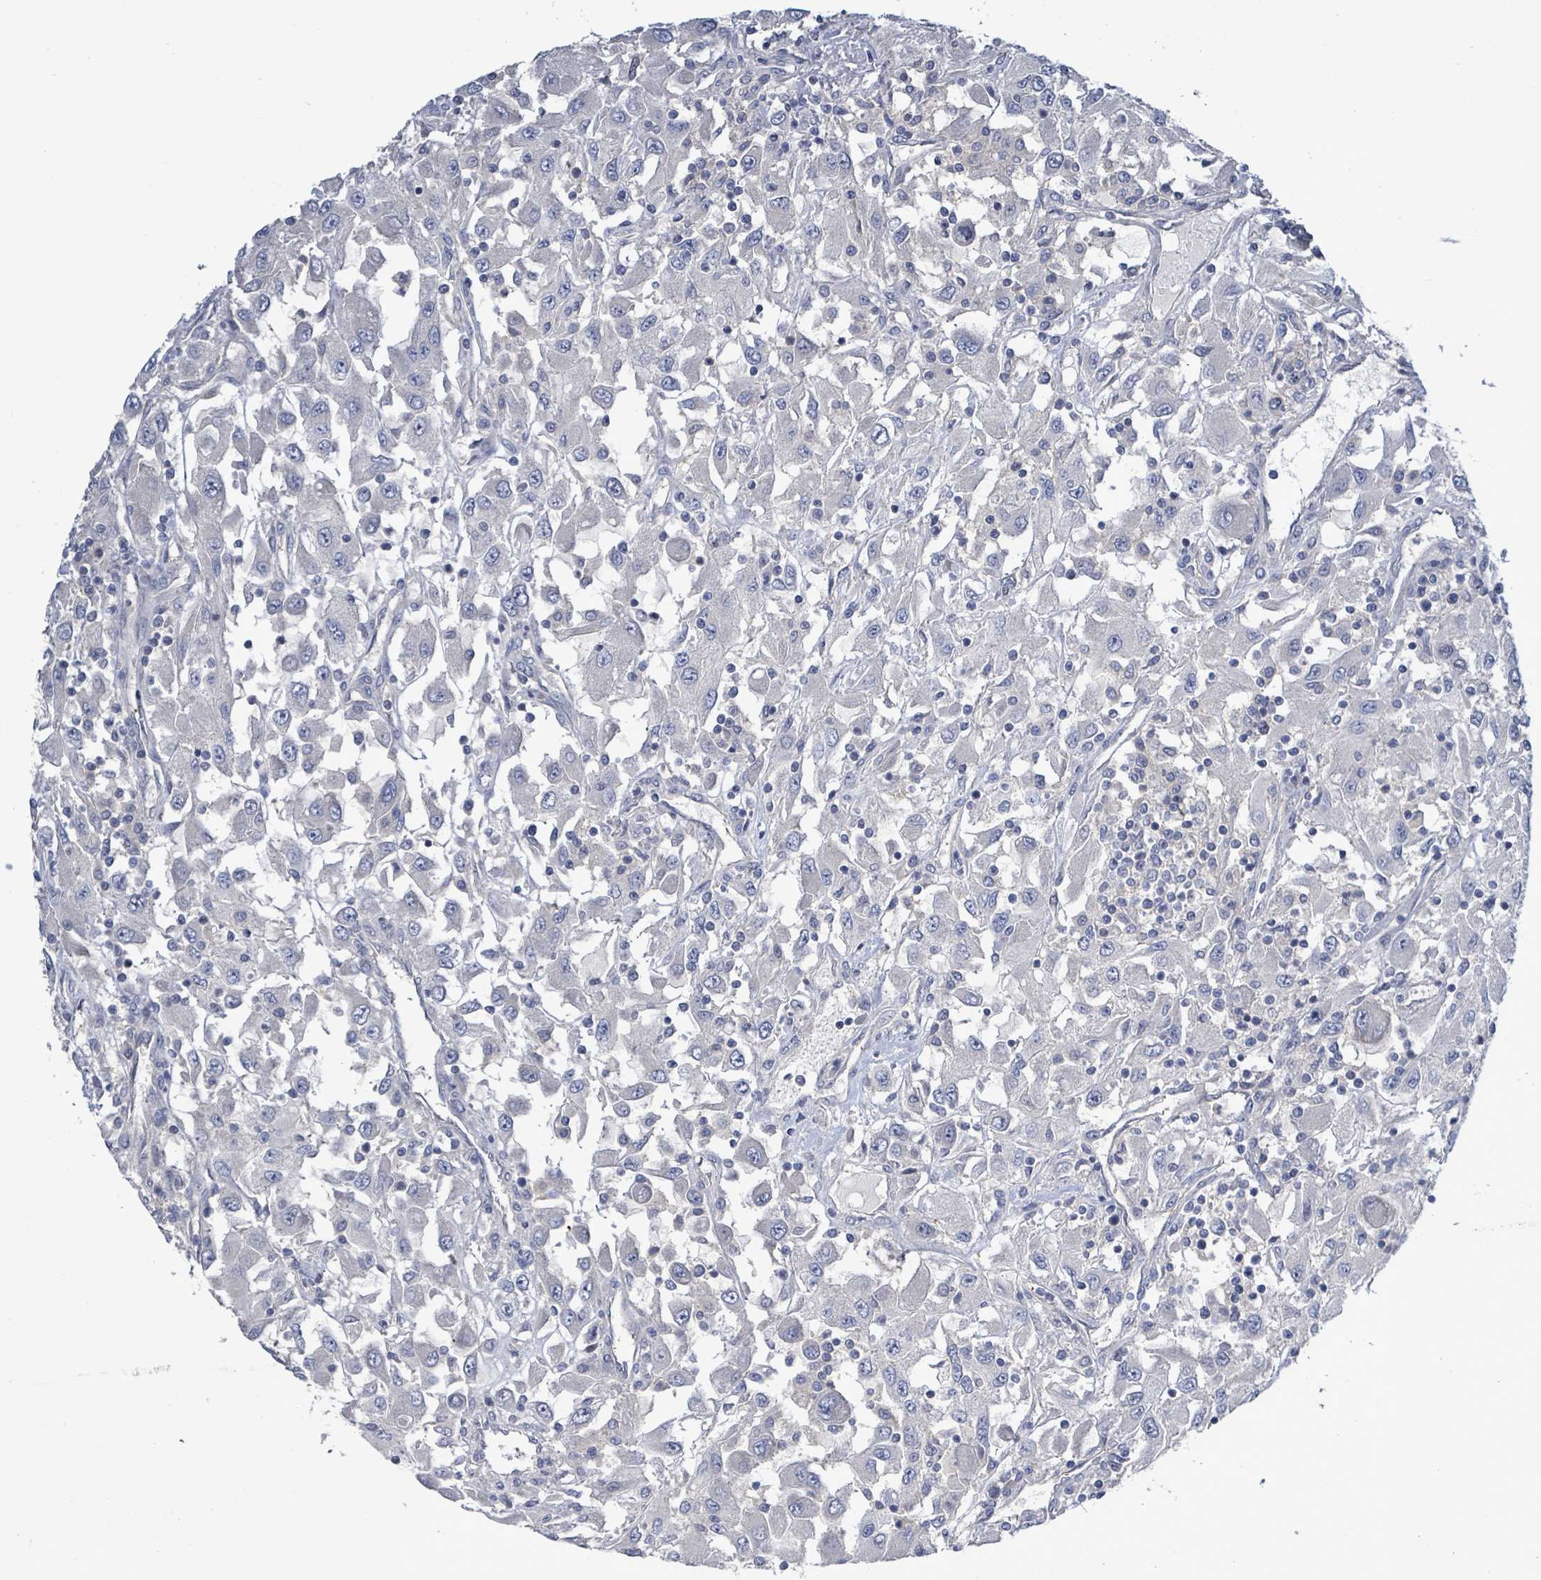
{"staining": {"intensity": "negative", "quantity": "none", "location": "none"}, "tissue": "renal cancer", "cell_type": "Tumor cells", "image_type": "cancer", "snomed": [{"axis": "morphology", "description": "Adenocarcinoma, NOS"}, {"axis": "topography", "description": "Kidney"}], "caption": "An immunohistochemistry photomicrograph of adenocarcinoma (renal) is shown. There is no staining in tumor cells of adenocarcinoma (renal).", "gene": "KRAS", "patient": {"sex": "female", "age": 67}}